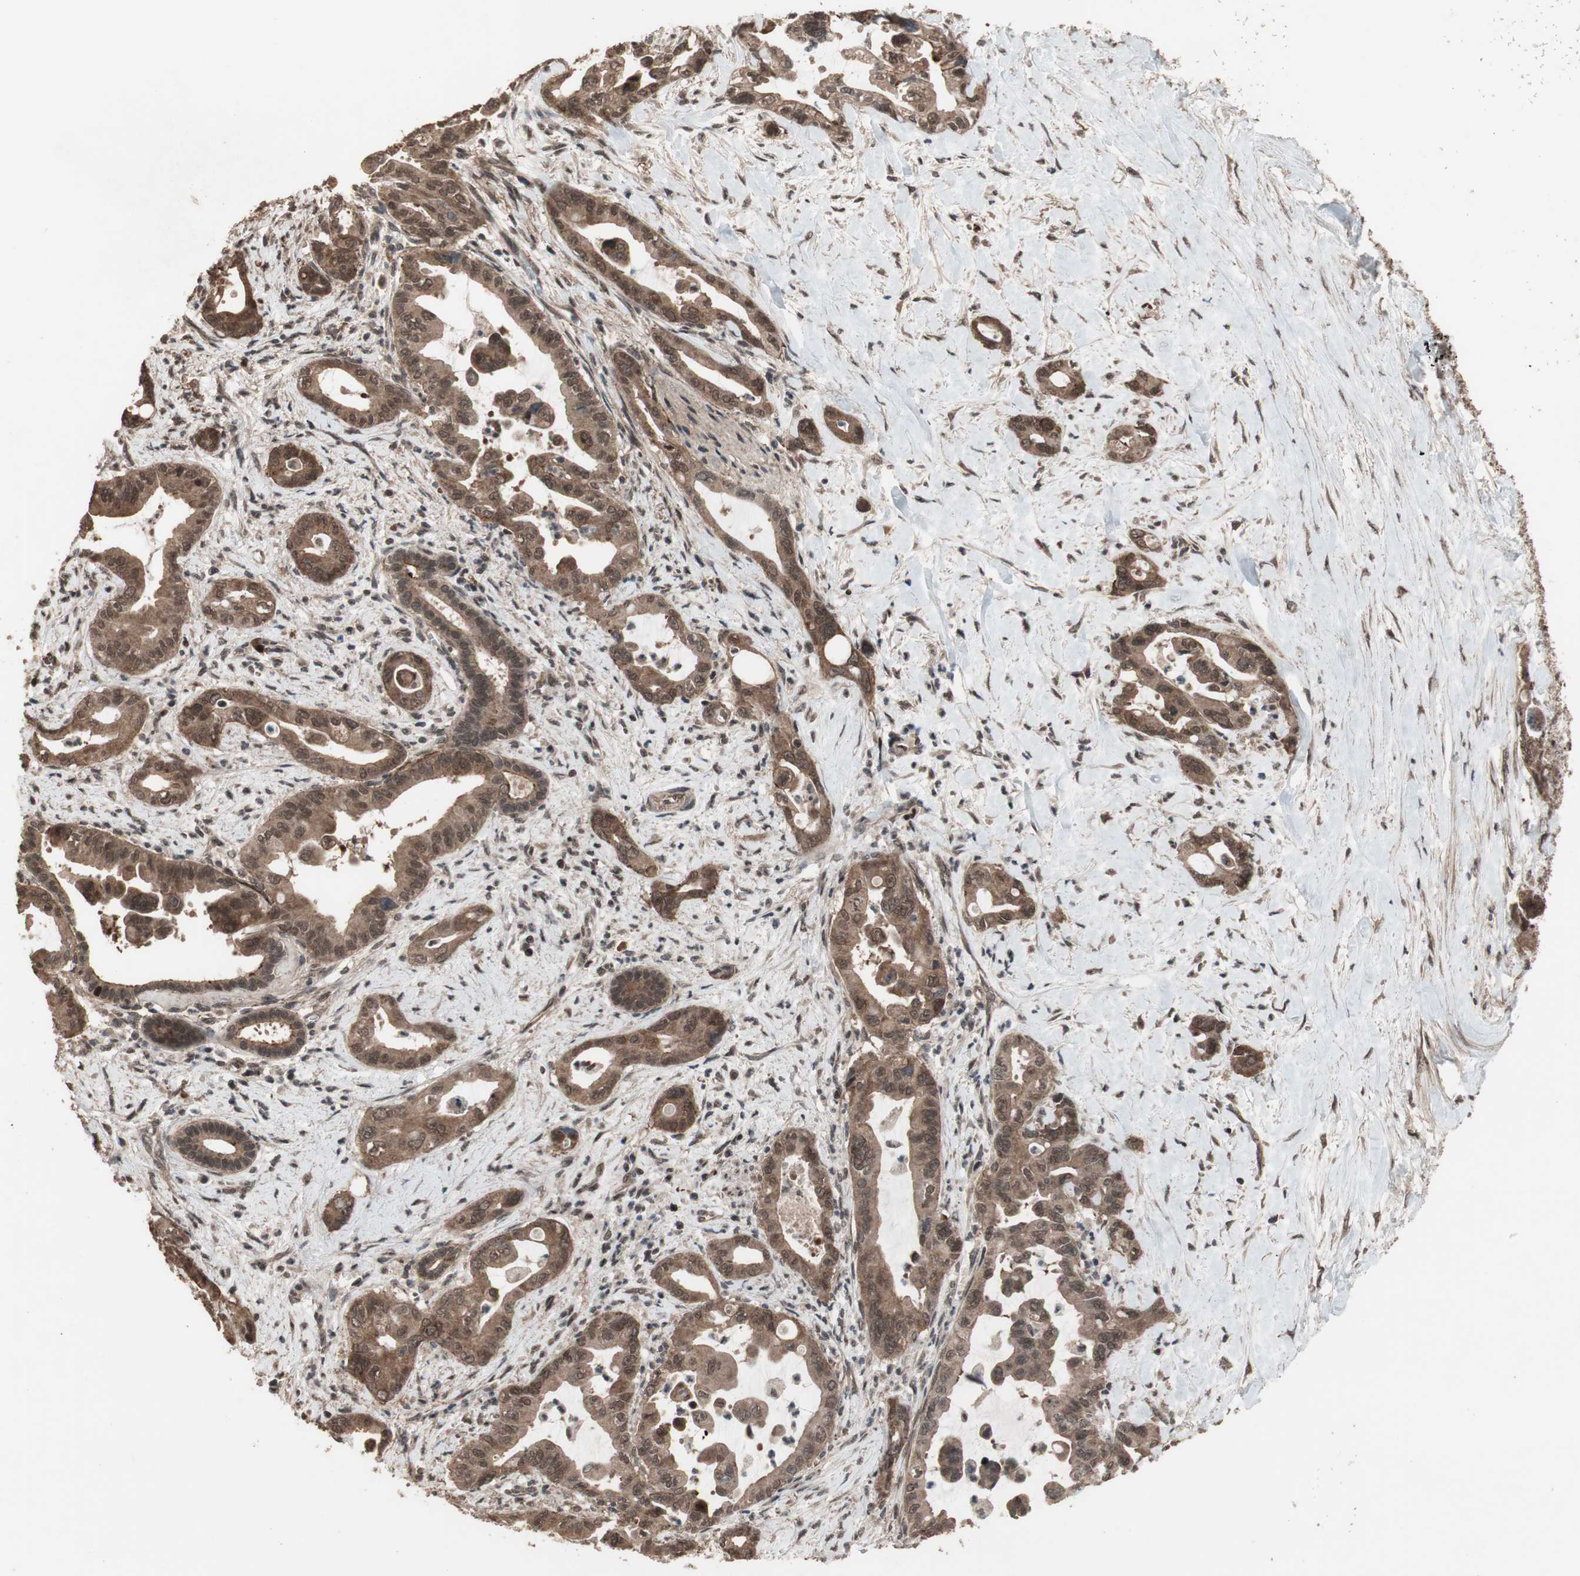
{"staining": {"intensity": "moderate", "quantity": ">75%", "location": "cytoplasmic/membranous"}, "tissue": "pancreatic cancer", "cell_type": "Tumor cells", "image_type": "cancer", "snomed": [{"axis": "morphology", "description": "Adenocarcinoma, NOS"}, {"axis": "topography", "description": "Pancreas"}], "caption": "Adenocarcinoma (pancreatic) stained with a brown dye shows moderate cytoplasmic/membranous positive positivity in approximately >75% of tumor cells.", "gene": "KANSL1", "patient": {"sex": "male", "age": 70}}